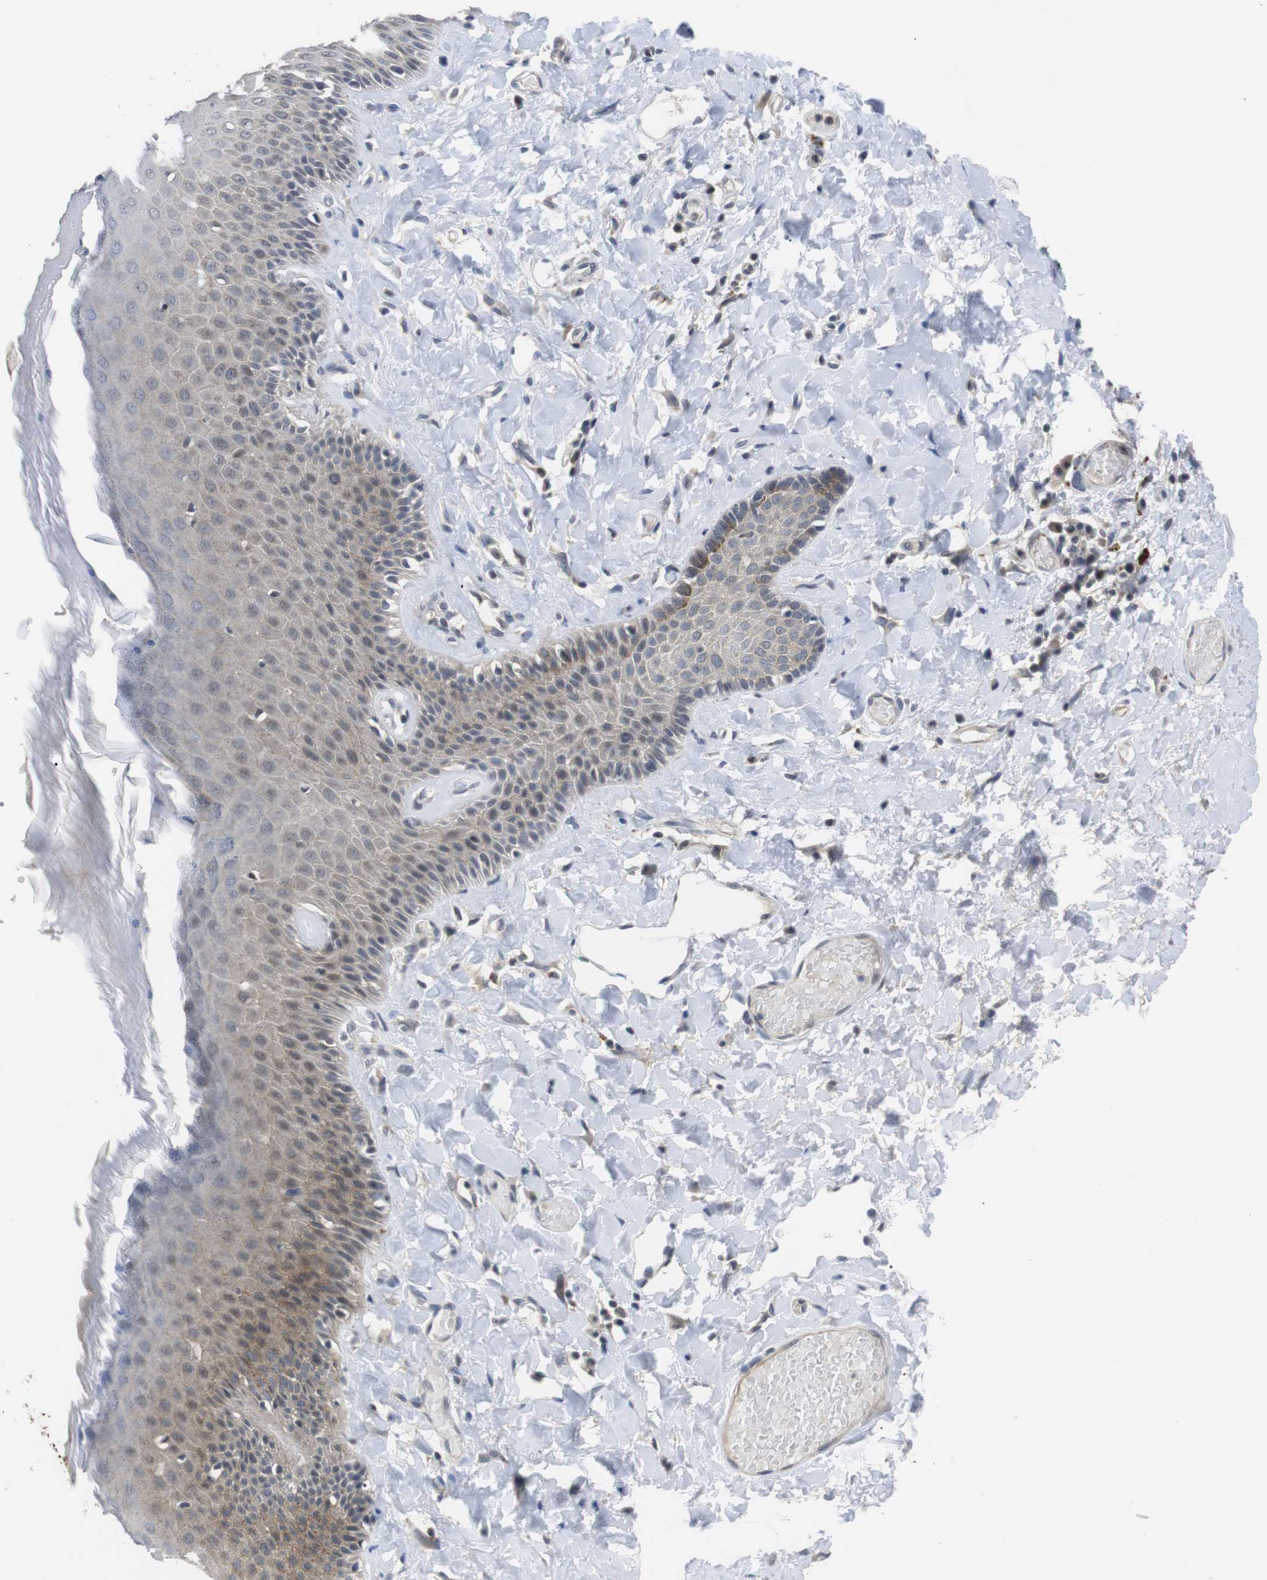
{"staining": {"intensity": "moderate", "quantity": "<25%", "location": "cytoplasmic/membranous,nuclear"}, "tissue": "skin", "cell_type": "Epidermal cells", "image_type": "normal", "snomed": [{"axis": "morphology", "description": "Normal tissue, NOS"}, {"axis": "topography", "description": "Anal"}], "caption": "The photomicrograph shows immunohistochemical staining of benign skin. There is moderate cytoplasmic/membranous,nuclear expression is appreciated in about <25% of epidermal cells. (DAB (3,3'-diaminobenzidine) = brown stain, brightfield microscopy at high magnification).", "gene": "NECTIN1", "patient": {"sex": "male", "age": 69}}